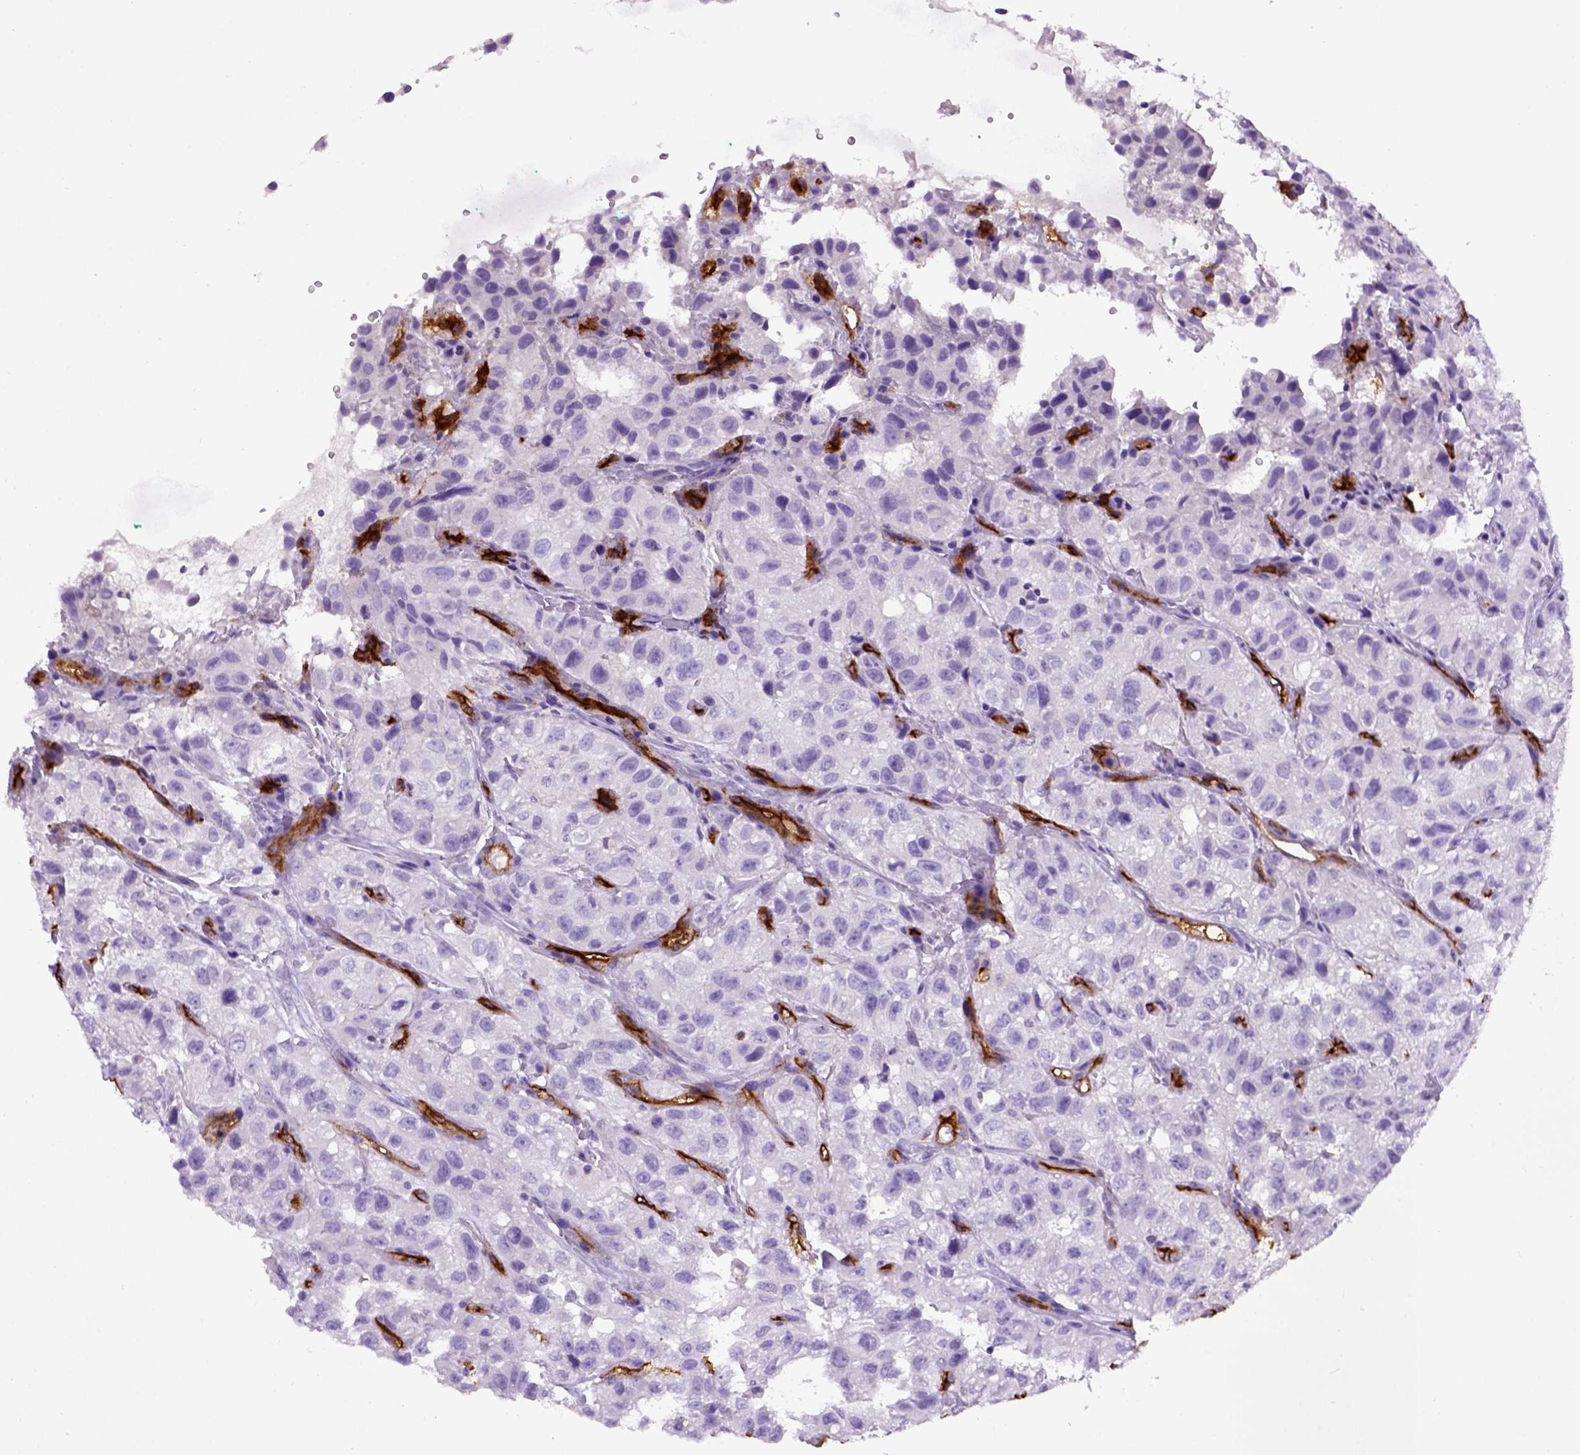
{"staining": {"intensity": "negative", "quantity": "none", "location": "none"}, "tissue": "renal cancer", "cell_type": "Tumor cells", "image_type": "cancer", "snomed": [{"axis": "morphology", "description": "Adenocarcinoma, NOS"}, {"axis": "topography", "description": "Kidney"}], "caption": "This is an IHC micrograph of adenocarcinoma (renal). There is no expression in tumor cells.", "gene": "ENG", "patient": {"sex": "male", "age": 64}}